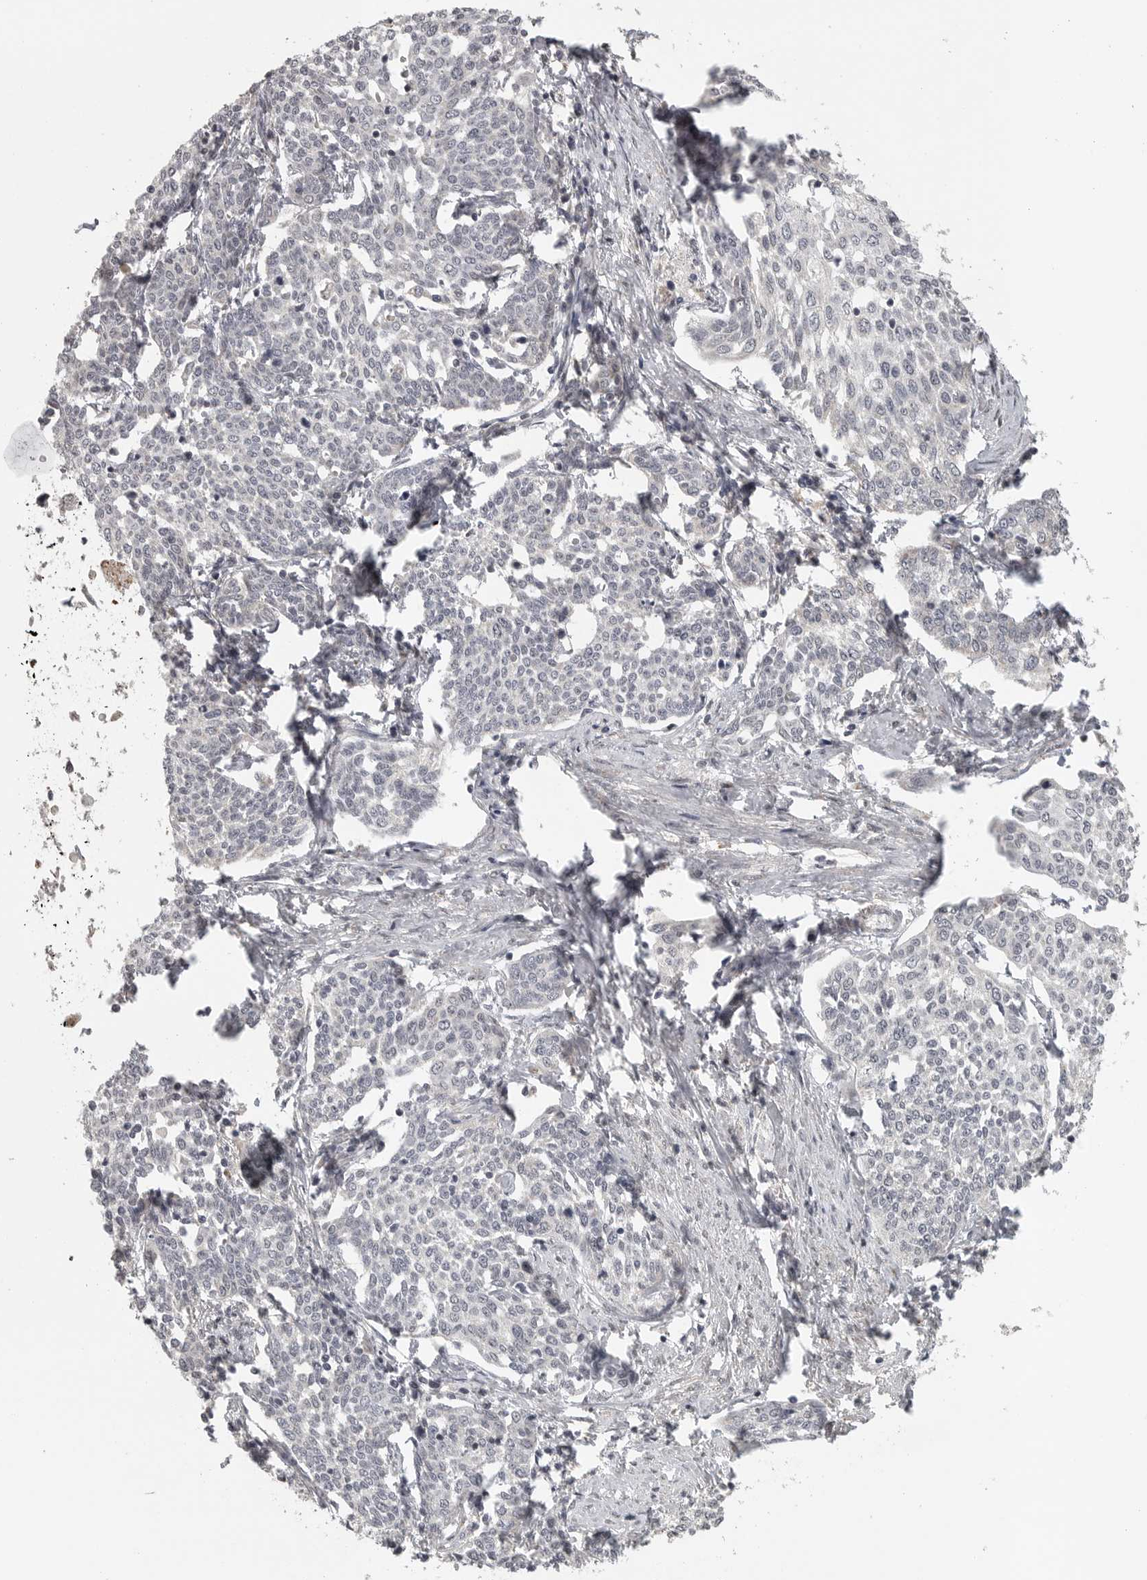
{"staining": {"intensity": "negative", "quantity": "none", "location": "none"}, "tissue": "cervical cancer", "cell_type": "Tumor cells", "image_type": "cancer", "snomed": [{"axis": "morphology", "description": "Squamous cell carcinoma, NOS"}, {"axis": "topography", "description": "Cervix"}], "caption": "Human cervical squamous cell carcinoma stained for a protein using immunohistochemistry (IHC) shows no positivity in tumor cells.", "gene": "POLE2", "patient": {"sex": "female", "age": 34}}